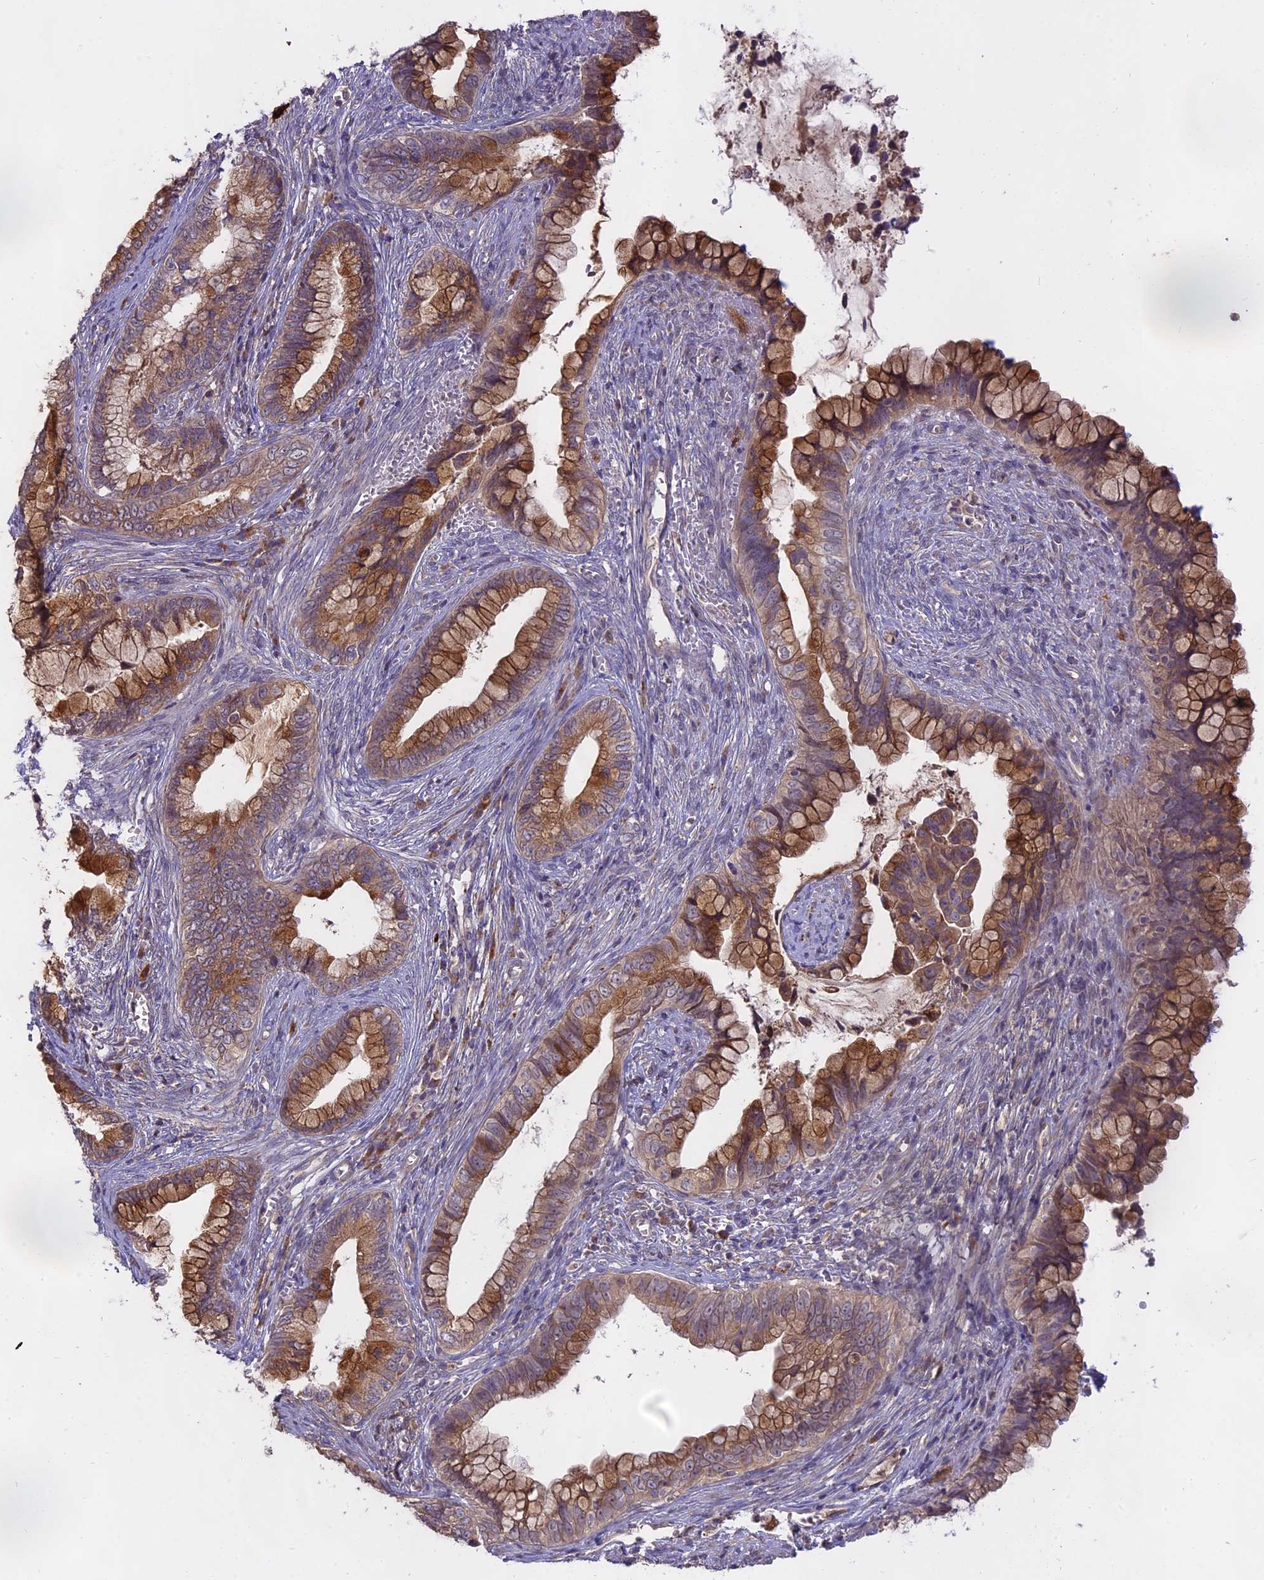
{"staining": {"intensity": "moderate", "quantity": ">75%", "location": "cytoplasmic/membranous"}, "tissue": "cervical cancer", "cell_type": "Tumor cells", "image_type": "cancer", "snomed": [{"axis": "morphology", "description": "Adenocarcinoma, NOS"}, {"axis": "topography", "description": "Cervix"}], "caption": "Cervical adenocarcinoma was stained to show a protein in brown. There is medium levels of moderate cytoplasmic/membranous expression in about >75% of tumor cells.", "gene": "MEMO1", "patient": {"sex": "female", "age": 44}}